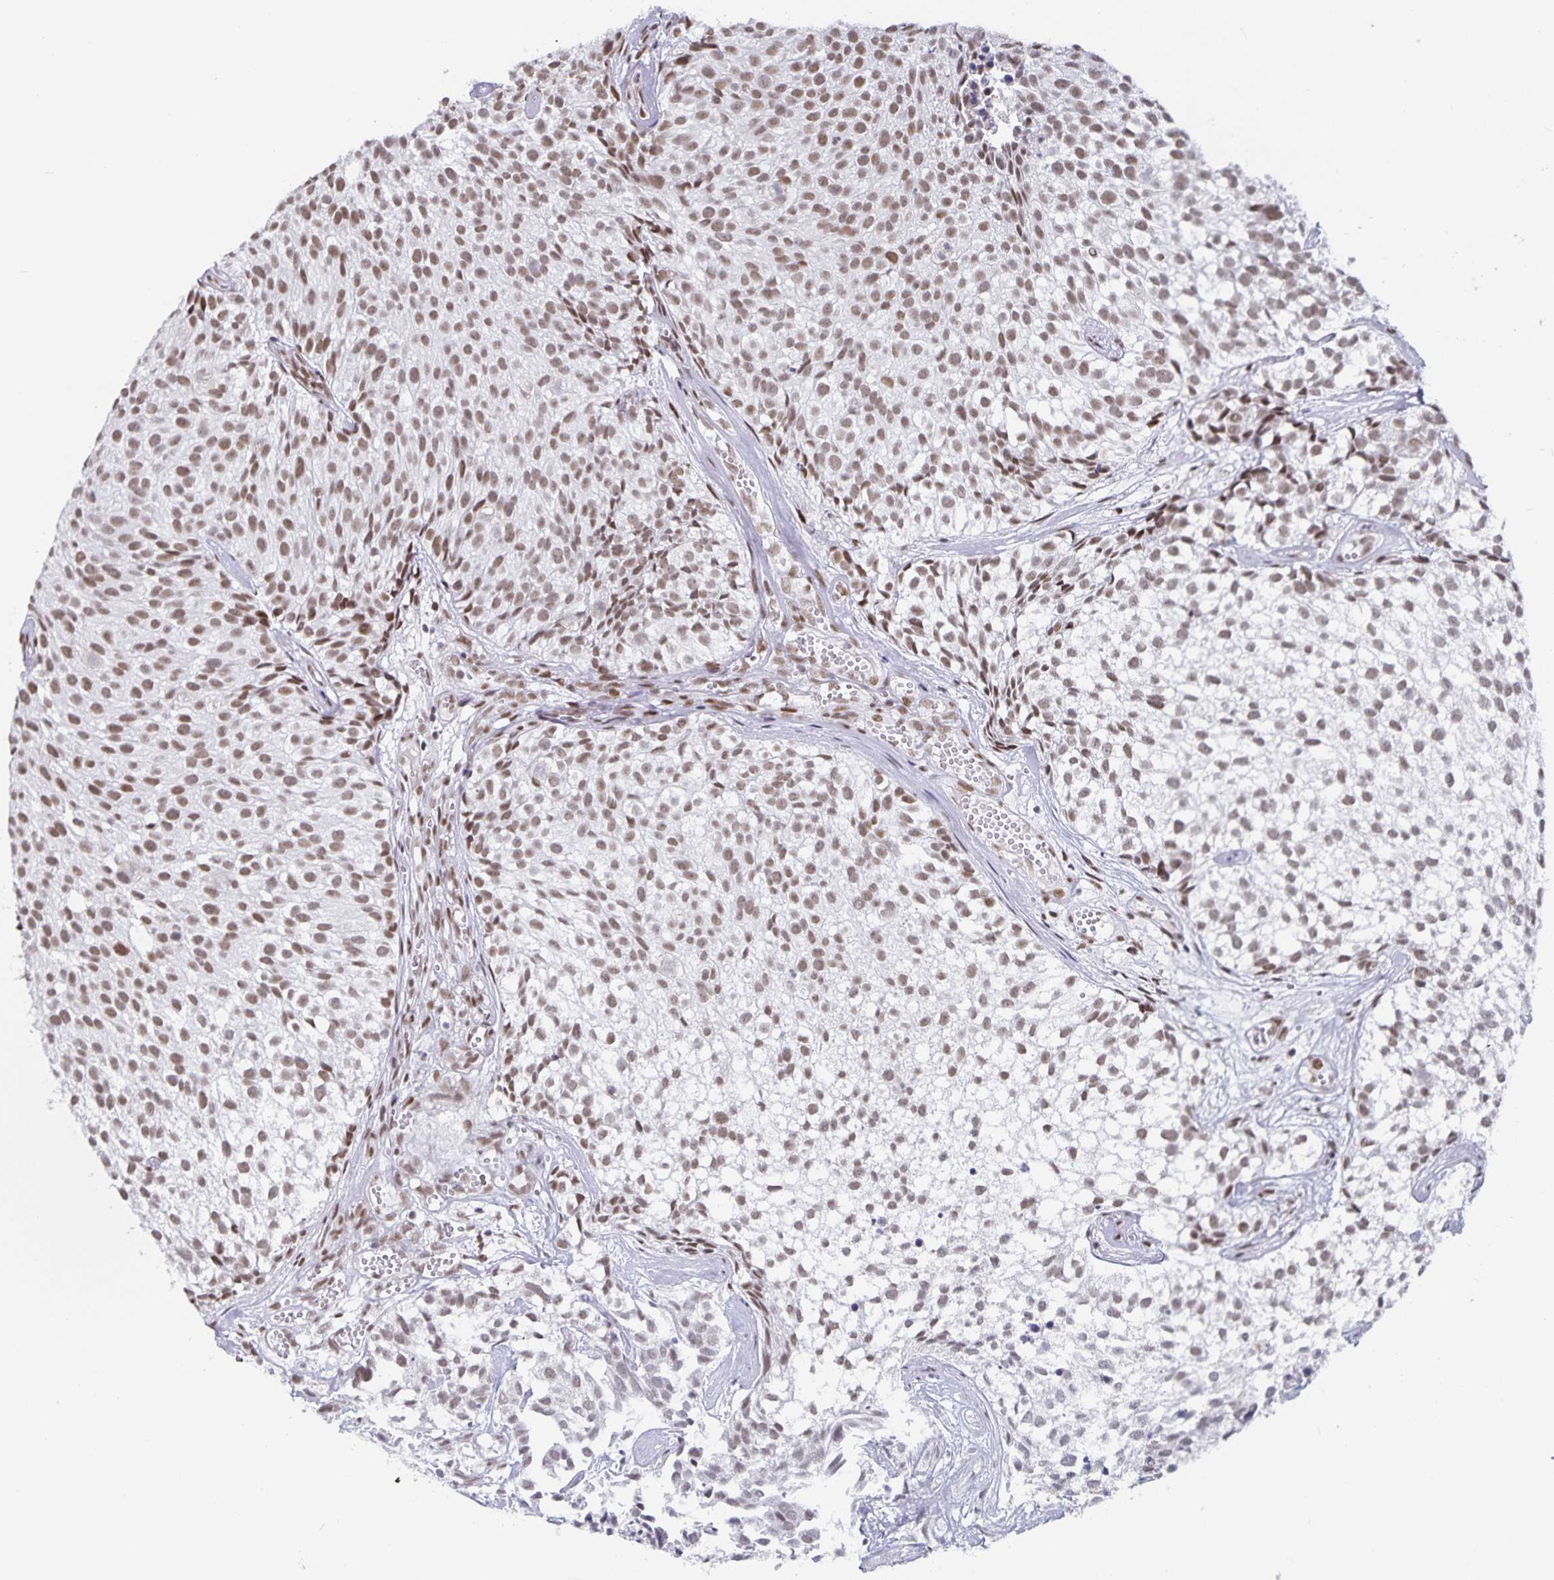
{"staining": {"intensity": "moderate", "quantity": ">75%", "location": "nuclear"}, "tissue": "urothelial cancer", "cell_type": "Tumor cells", "image_type": "cancer", "snomed": [{"axis": "morphology", "description": "Urothelial carcinoma, Low grade"}, {"axis": "topography", "description": "Urinary bladder"}], "caption": "The image demonstrates a brown stain indicating the presence of a protein in the nuclear of tumor cells in urothelial cancer.", "gene": "PBX2", "patient": {"sex": "male", "age": 70}}